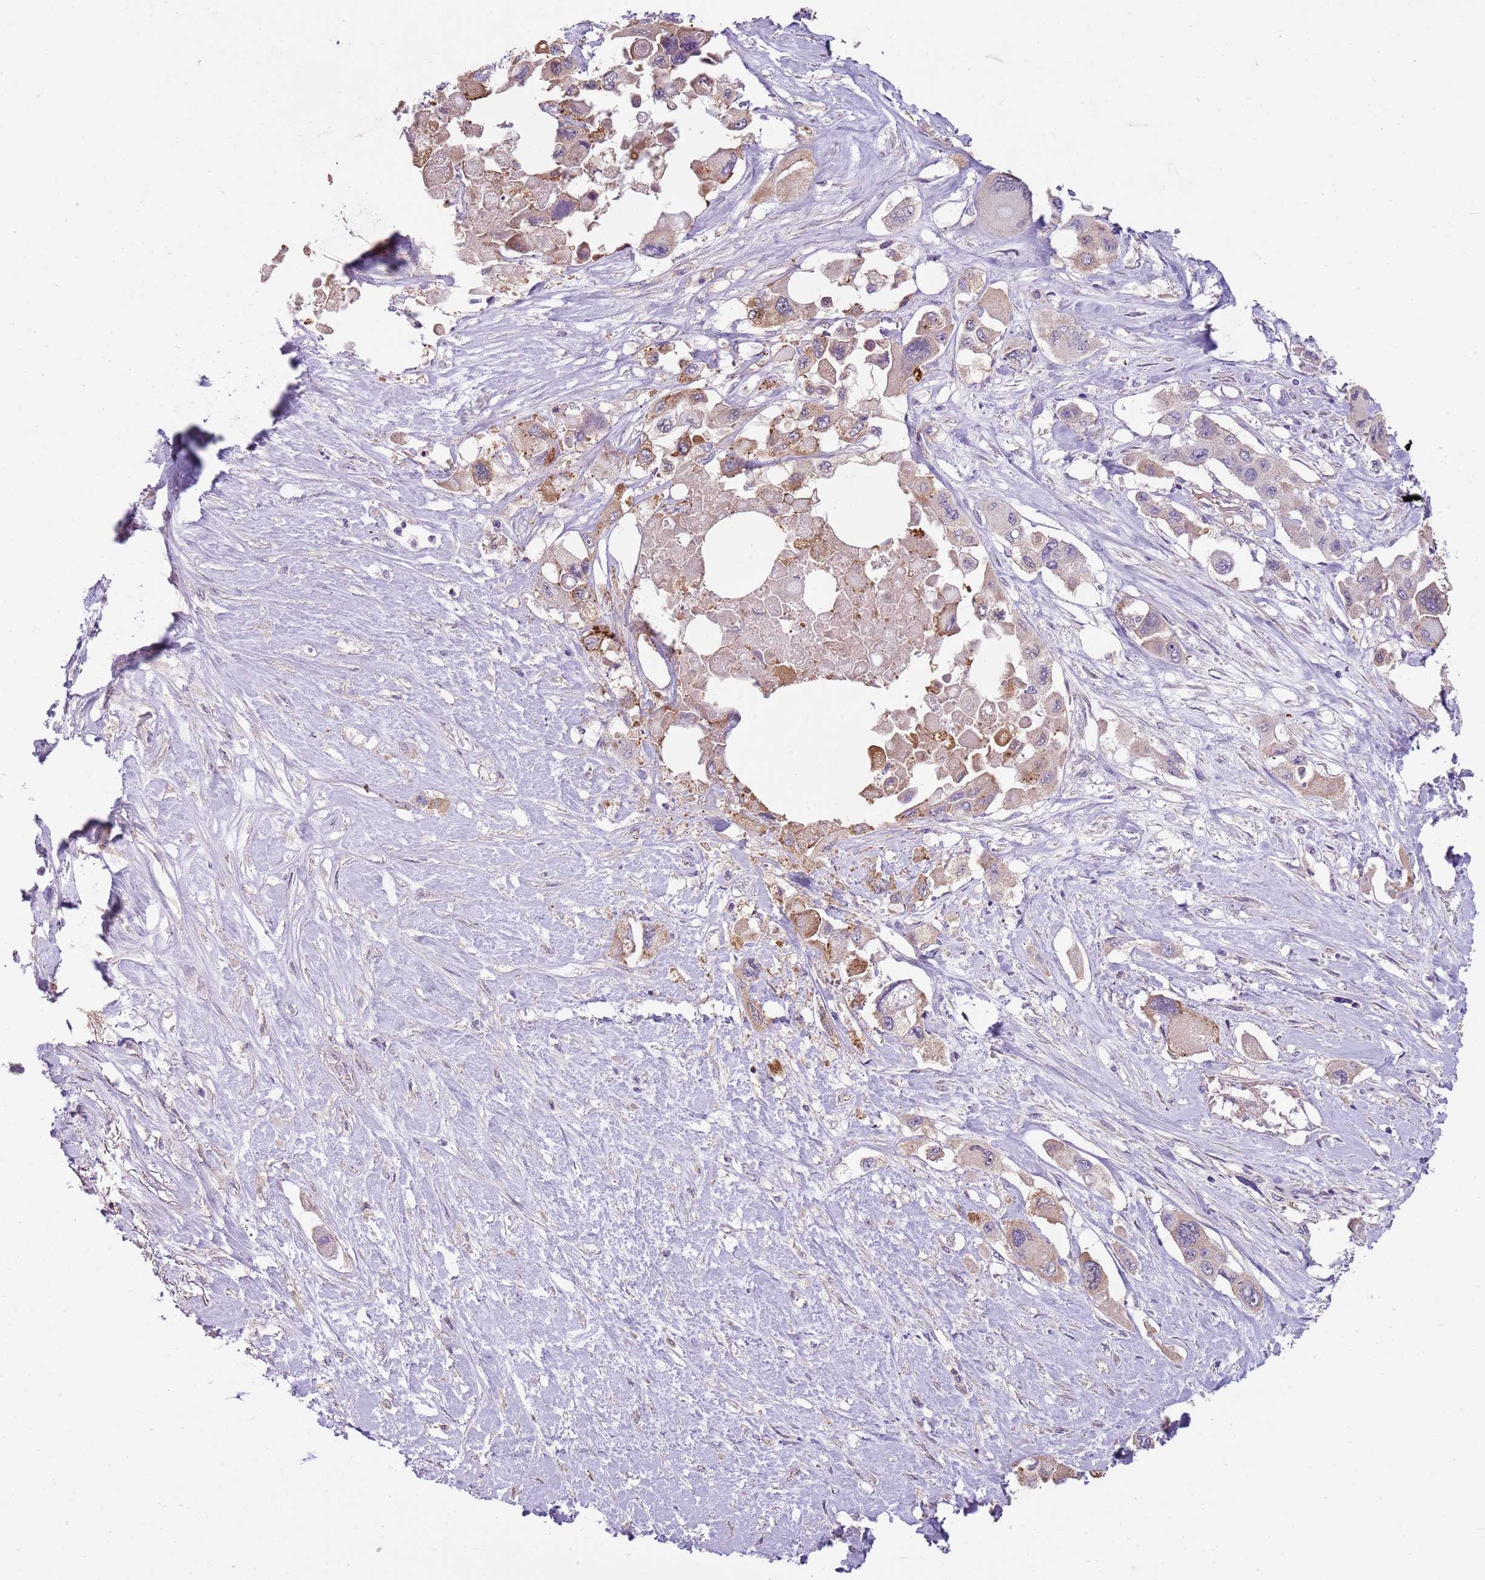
{"staining": {"intensity": "weak", "quantity": "<25%", "location": "cytoplasmic/membranous"}, "tissue": "pancreatic cancer", "cell_type": "Tumor cells", "image_type": "cancer", "snomed": [{"axis": "morphology", "description": "Adenocarcinoma, NOS"}, {"axis": "topography", "description": "Pancreas"}], "caption": "A high-resolution micrograph shows immunohistochemistry staining of adenocarcinoma (pancreatic), which demonstrates no significant expression in tumor cells.", "gene": "TEKT4", "patient": {"sex": "male", "age": 92}}